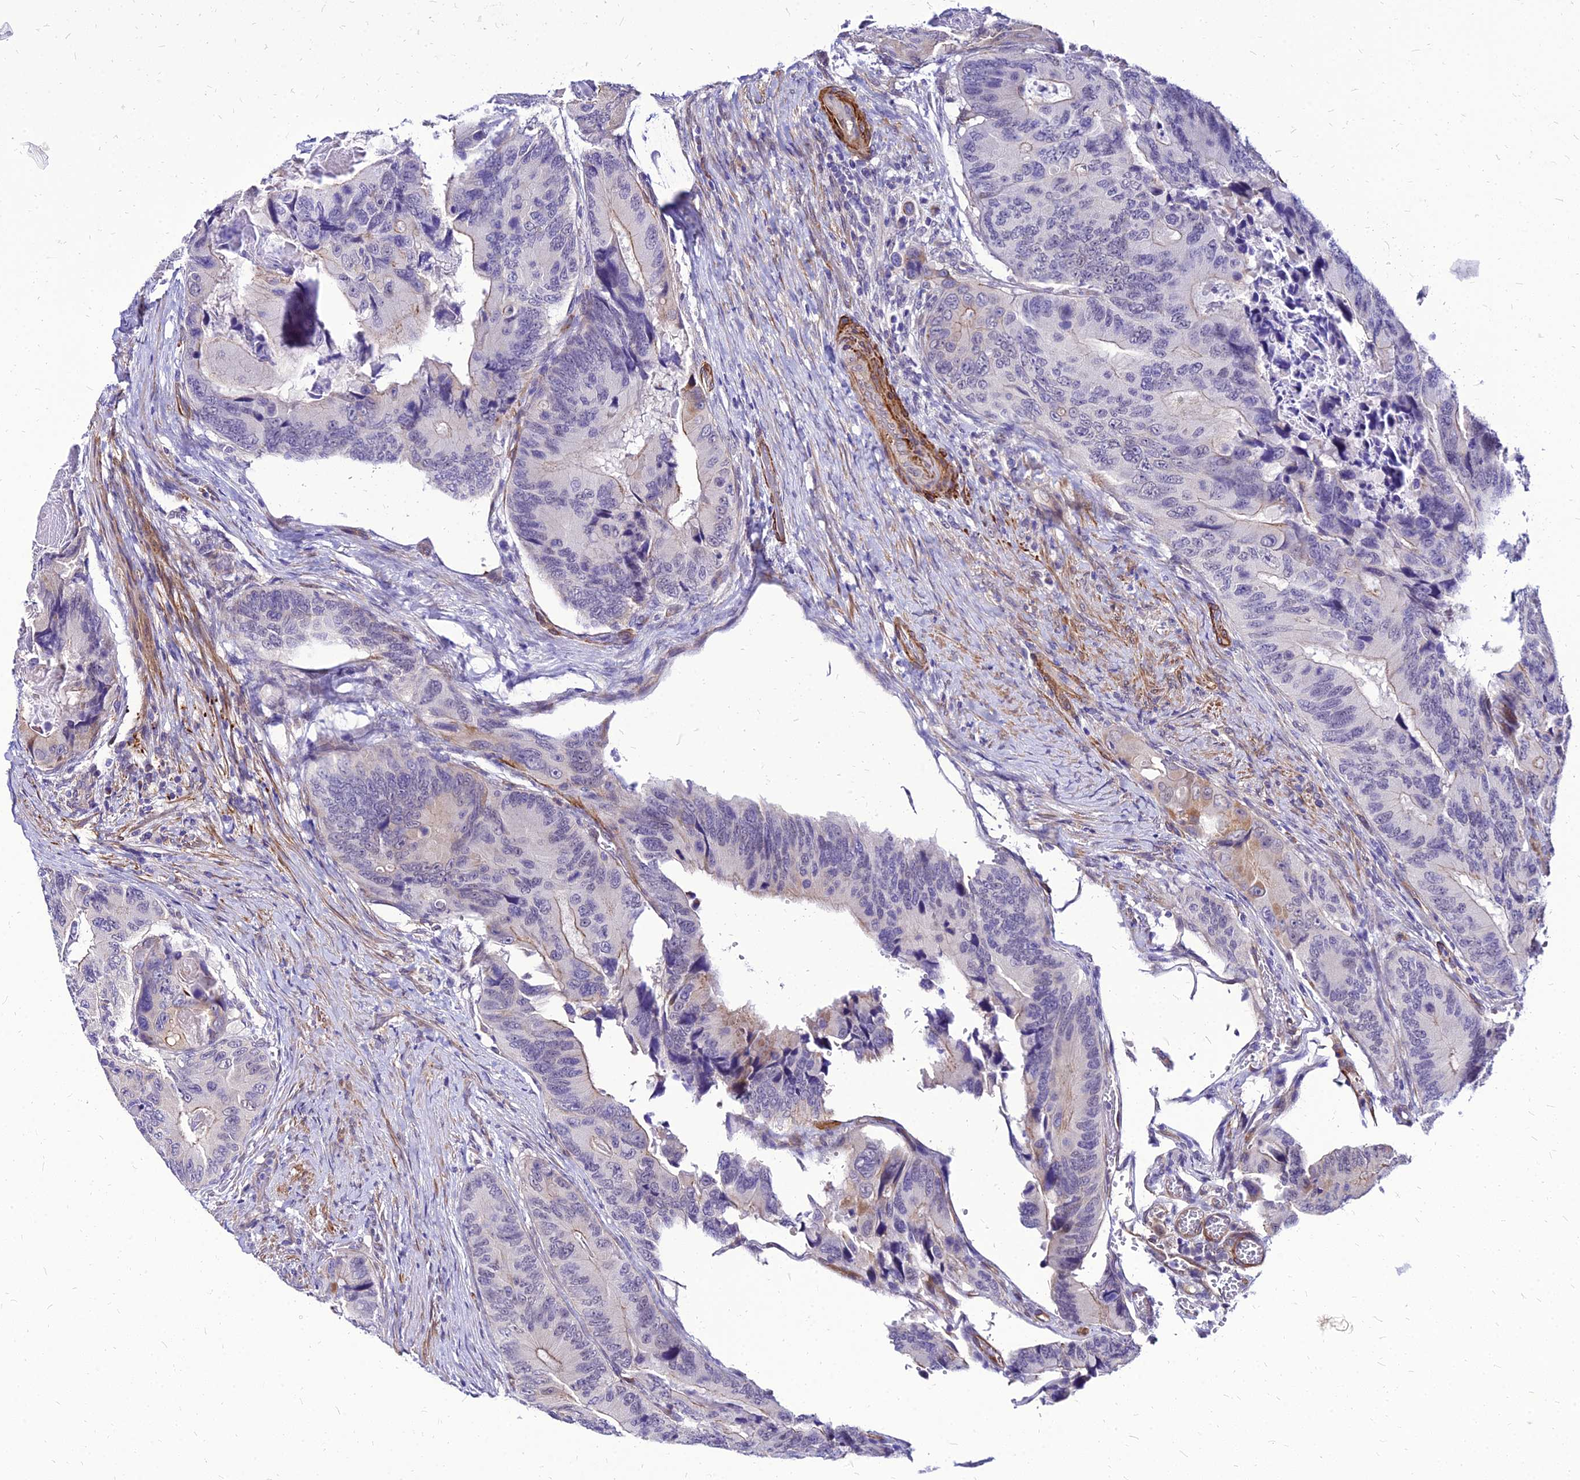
{"staining": {"intensity": "weak", "quantity": "<25%", "location": "cytoplasmic/membranous"}, "tissue": "colorectal cancer", "cell_type": "Tumor cells", "image_type": "cancer", "snomed": [{"axis": "morphology", "description": "Adenocarcinoma, NOS"}, {"axis": "topography", "description": "Colon"}], "caption": "Immunohistochemistry of human adenocarcinoma (colorectal) exhibits no staining in tumor cells.", "gene": "YEATS2", "patient": {"sex": "male", "age": 84}}